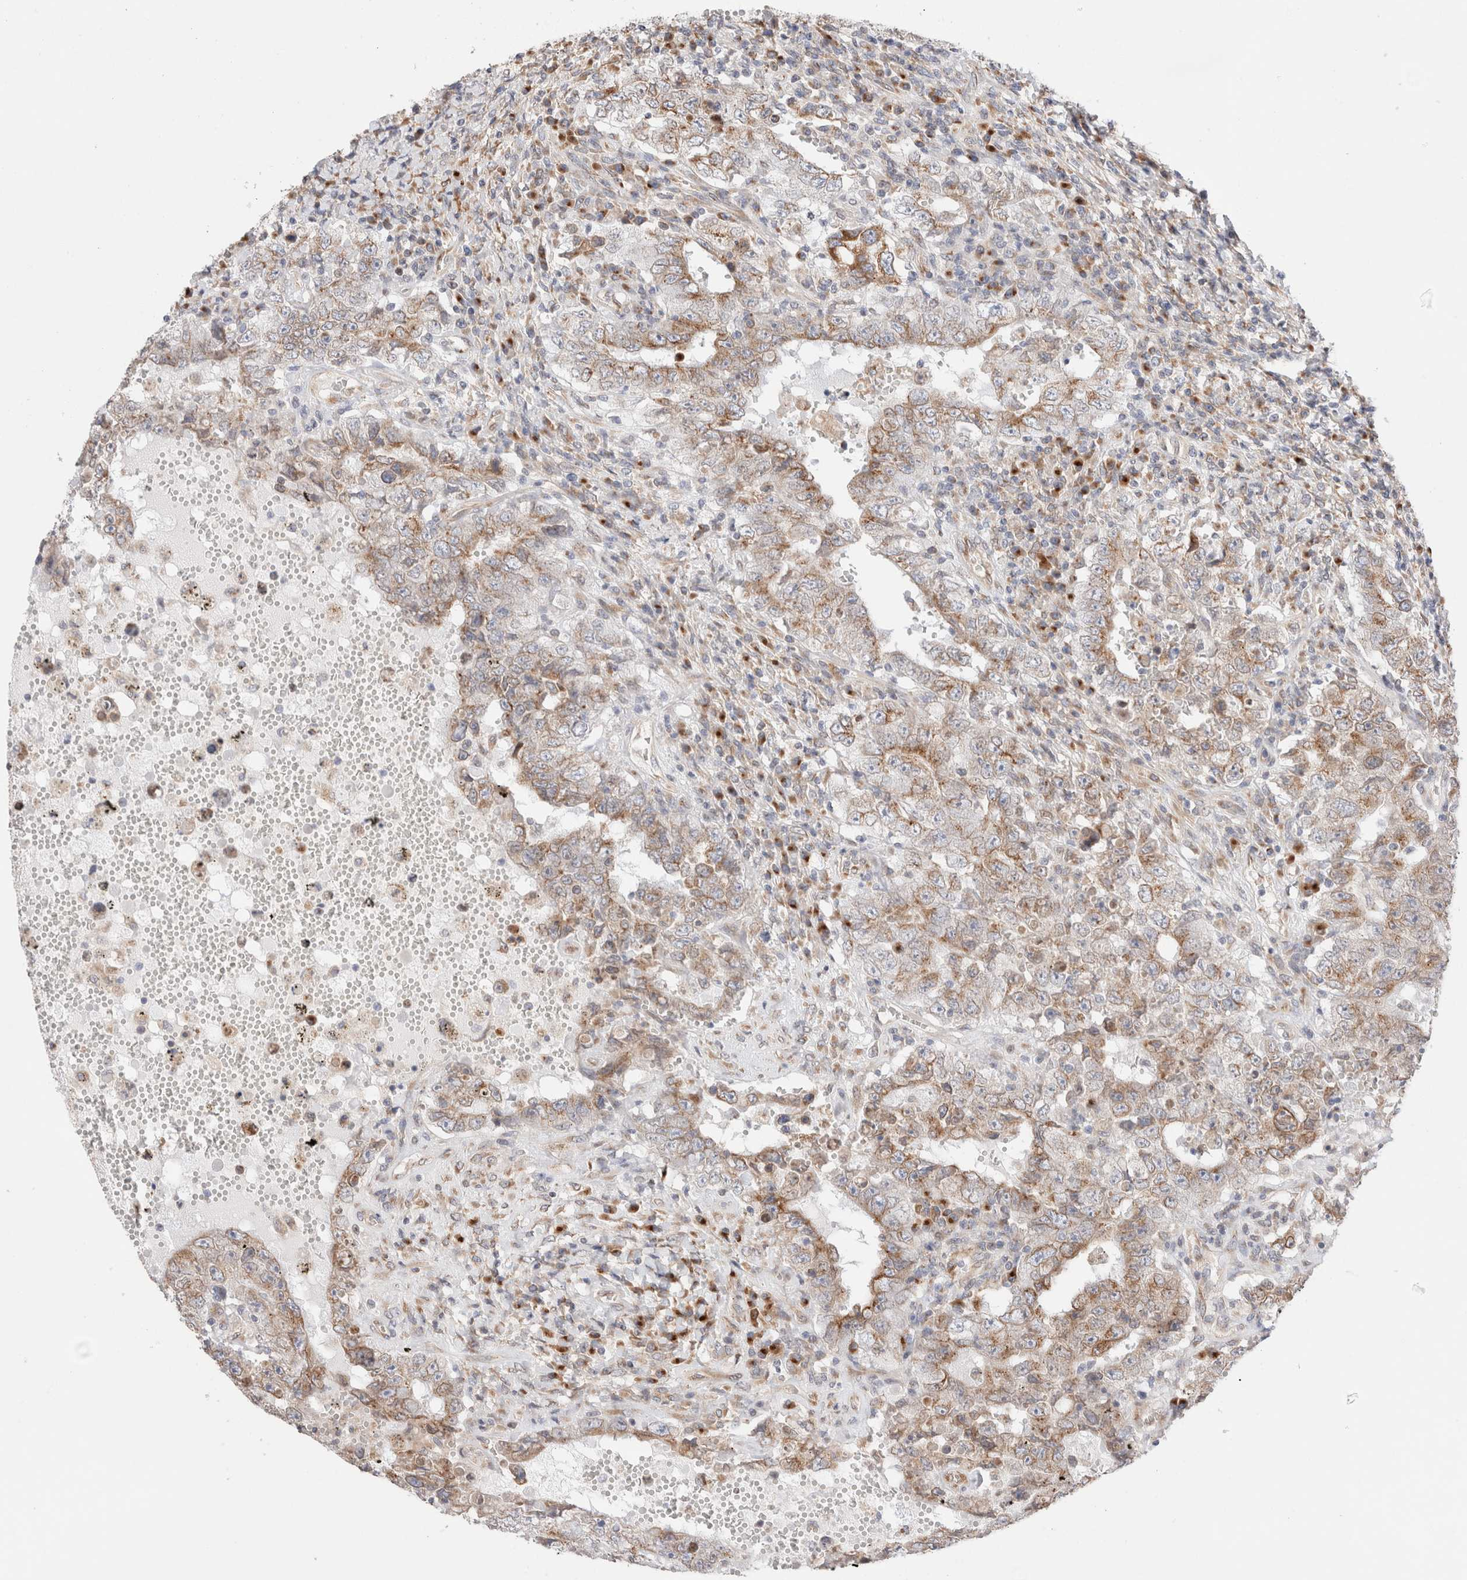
{"staining": {"intensity": "weak", "quantity": ">75%", "location": "cytoplasmic/membranous"}, "tissue": "testis cancer", "cell_type": "Tumor cells", "image_type": "cancer", "snomed": [{"axis": "morphology", "description": "Carcinoma, Embryonal, NOS"}, {"axis": "topography", "description": "Testis"}], "caption": "Immunohistochemistry (IHC) of testis cancer (embryonal carcinoma) exhibits low levels of weak cytoplasmic/membranous expression in about >75% of tumor cells.", "gene": "LMAN2L", "patient": {"sex": "male", "age": 26}}